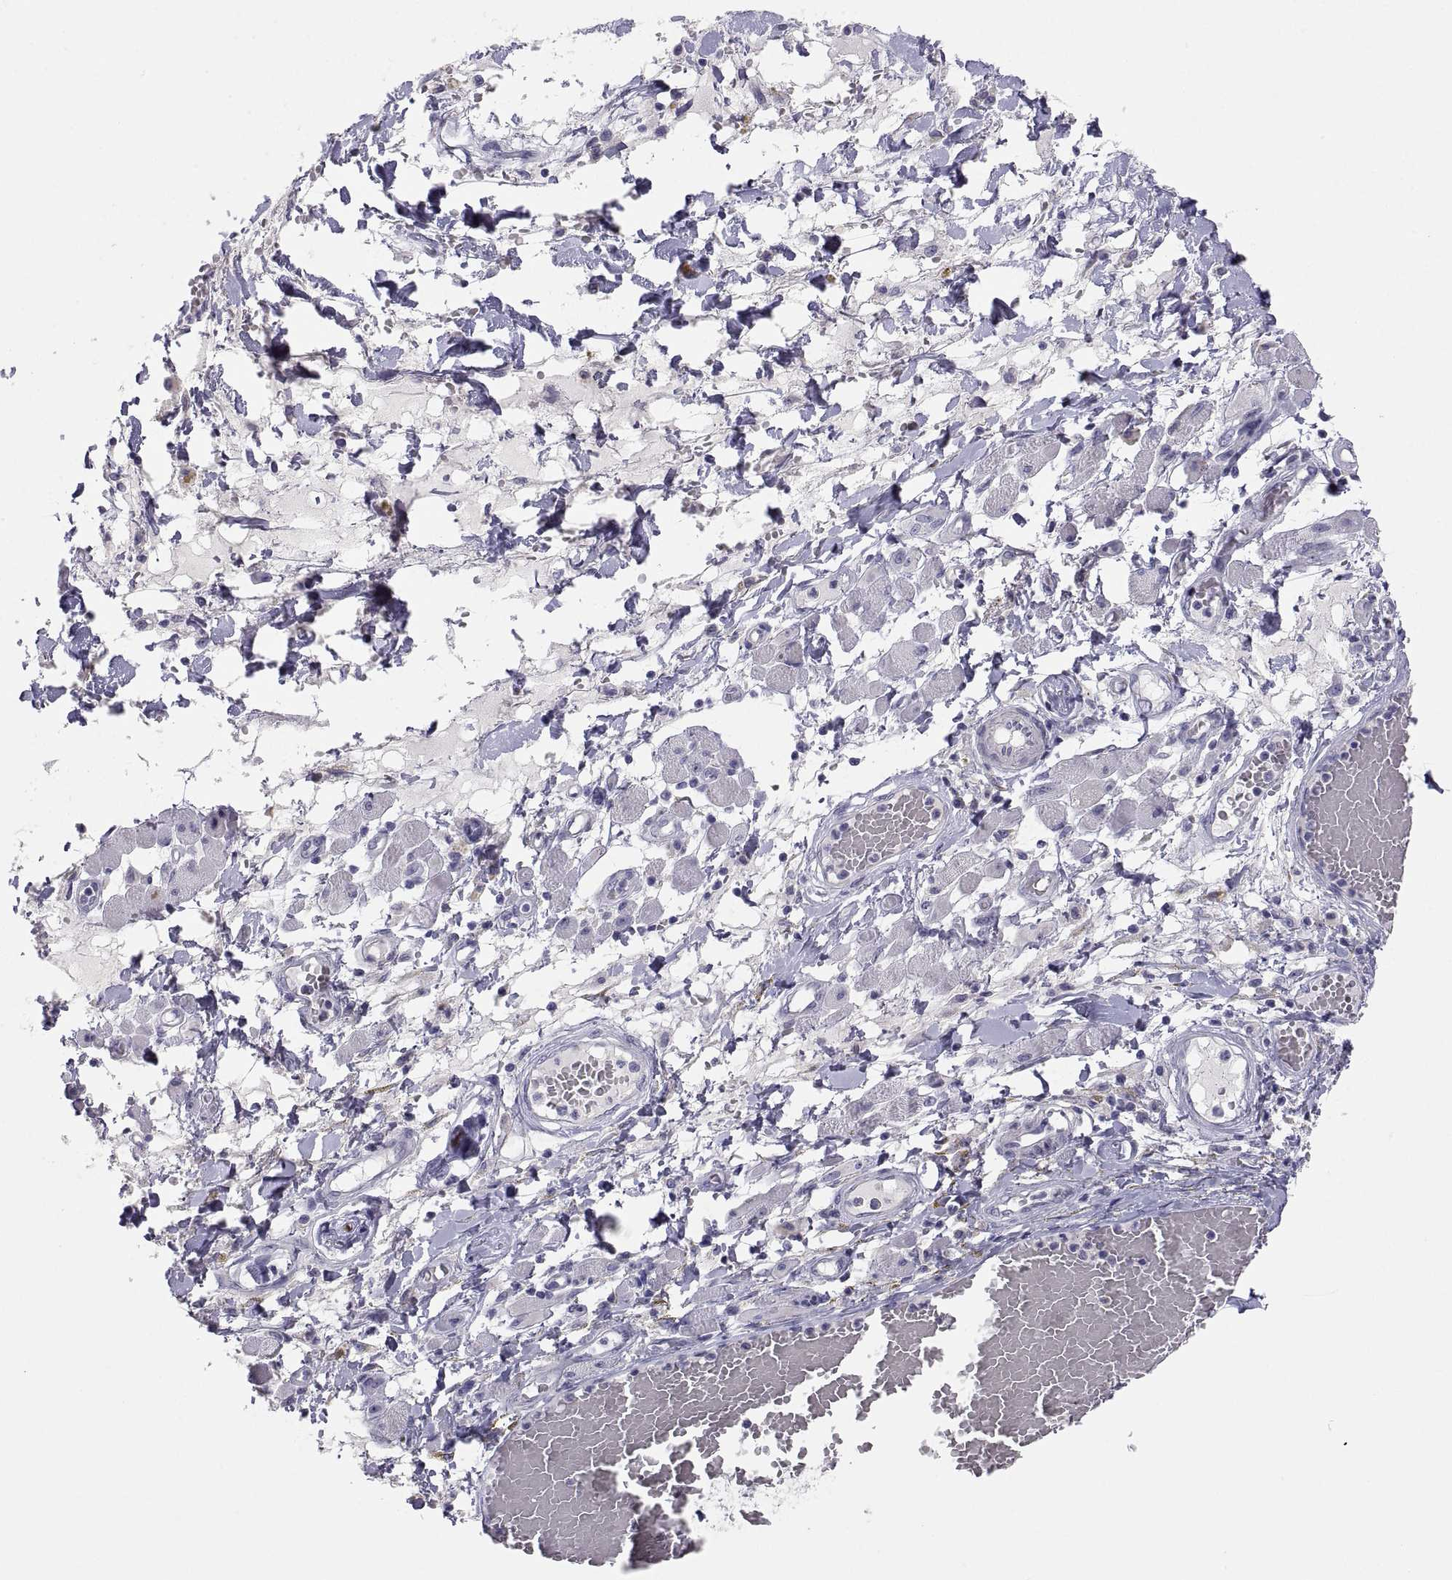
{"staining": {"intensity": "negative", "quantity": "none", "location": "none"}, "tissue": "melanoma", "cell_type": "Tumor cells", "image_type": "cancer", "snomed": [{"axis": "morphology", "description": "Malignant melanoma, NOS"}, {"axis": "topography", "description": "Skin"}], "caption": "Immunohistochemistry image of neoplastic tissue: malignant melanoma stained with DAB reveals no significant protein positivity in tumor cells.", "gene": "STRC", "patient": {"sex": "female", "age": 91}}